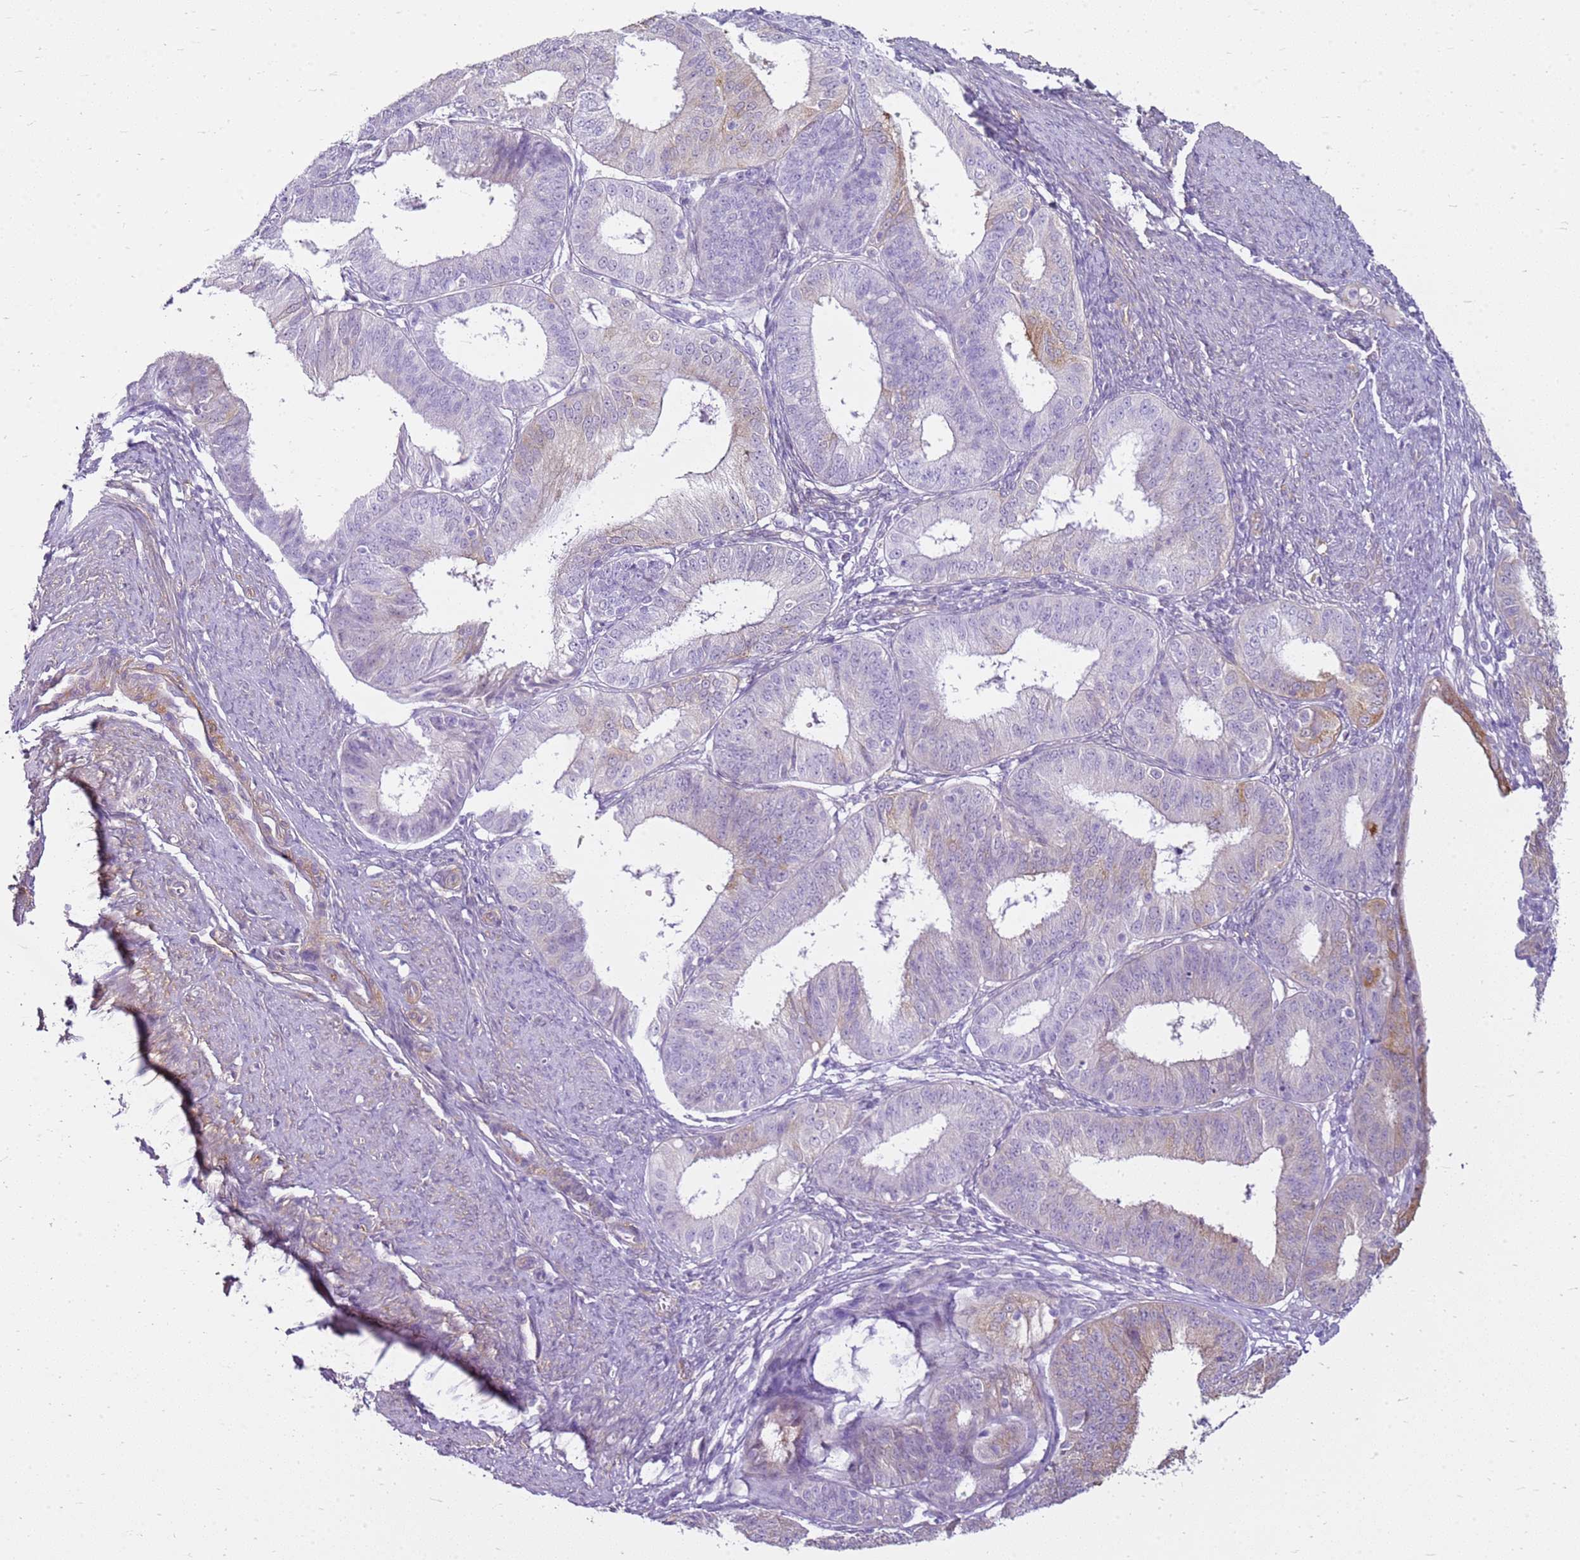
{"staining": {"intensity": "weak", "quantity": "<25%", "location": "cytoplasmic/membranous"}, "tissue": "endometrial cancer", "cell_type": "Tumor cells", "image_type": "cancer", "snomed": [{"axis": "morphology", "description": "Adenocarcinoma, NOS"}, {"axis": "topography", "description": "Endometrium"}], "caption": "IHC photomicrograph of human endometrial adenocarcinoma stained for a protein (brown), which shows no positivity in tumor cells. (DAB (3,3'-diaminobenzidine) IHC with hematoxylin counter stain).", "gene": "HSPB1", "patient": {"sex": "female", "age": 51}}